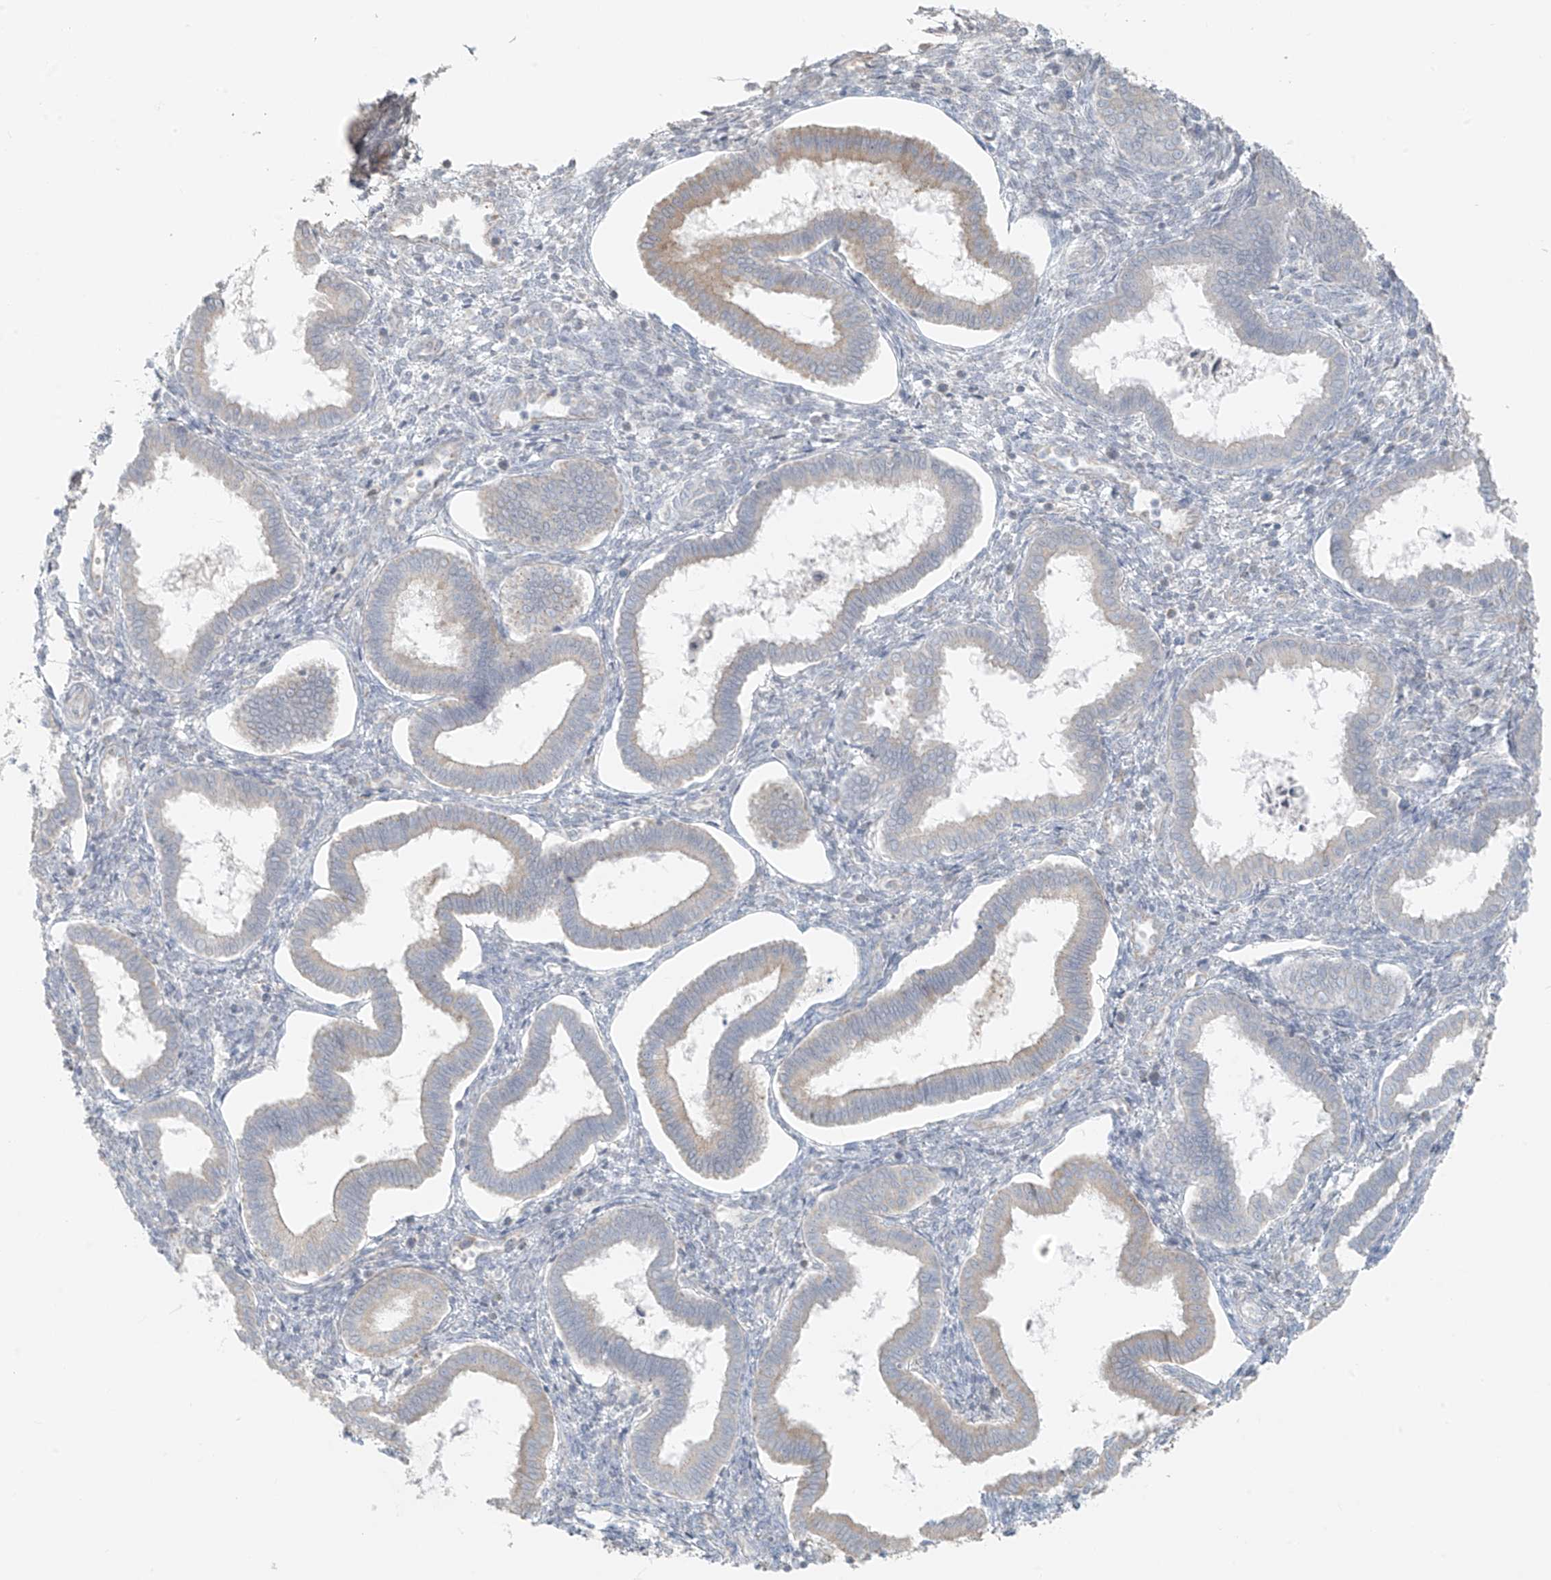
{"staining": {"intensity": "negative", "quantity": "none", "location": "none"}, "tissue": "endometrium", "cell_type": "Cells in endometrial stroma", "image_type": "normal", "snomed": [{"axis": "morphology", "description": "Normal tissue, NOS"}, {"axis": "topography", "description": "Endometrium"}], "caption": "Protein analysis of benign endometrium shows no significant positivity in cells in endometrial stroma. (DAB (3,3'-diaminobenzidine) immunohistochemistry, high magnification).", "gene": "UST", "patient": {"sex": "female", "age": 24}}